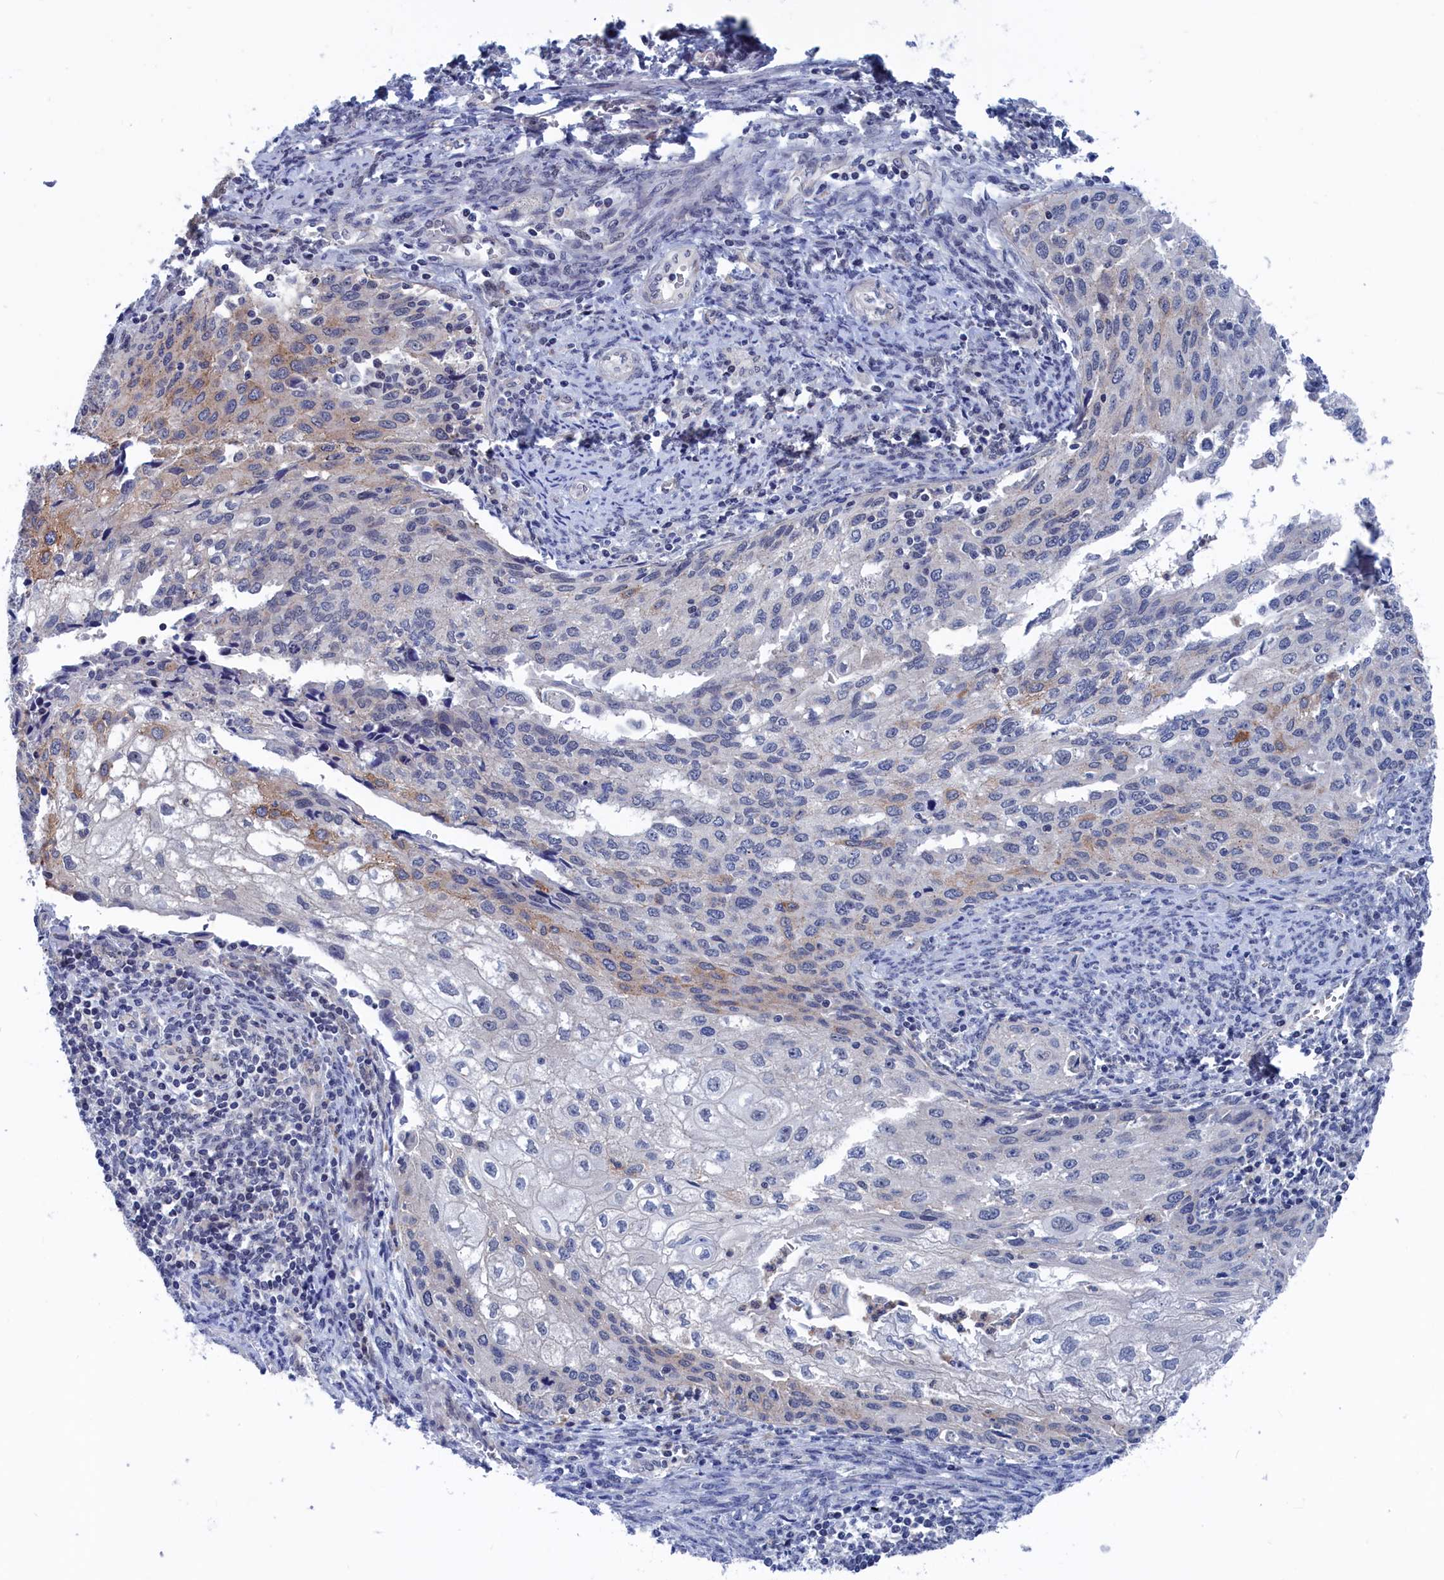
{"staining": {"intensity": "weak", "quantity": "<25%", "location": "cytoplasmic/membranous"}, "tissue": "cervical cancer", "cell_type": "Tumor cells", "image_type": "cancer", "snomed": [{"axis": "morphology", "description": "Squamous cell carcinoma, NOS"}, {"axis": "topography", "description": "Cervix"}], "caption": "This histopathology image is of cervical squamous cell carcinoma stained with immunohistochemistry (IHC) to label a protein in brown with the nuclei are counter-stained blue. There is no positivity in tumor cells.", "gene": "MARCHF3", "patient": {"sex": "female", "age": 67}}